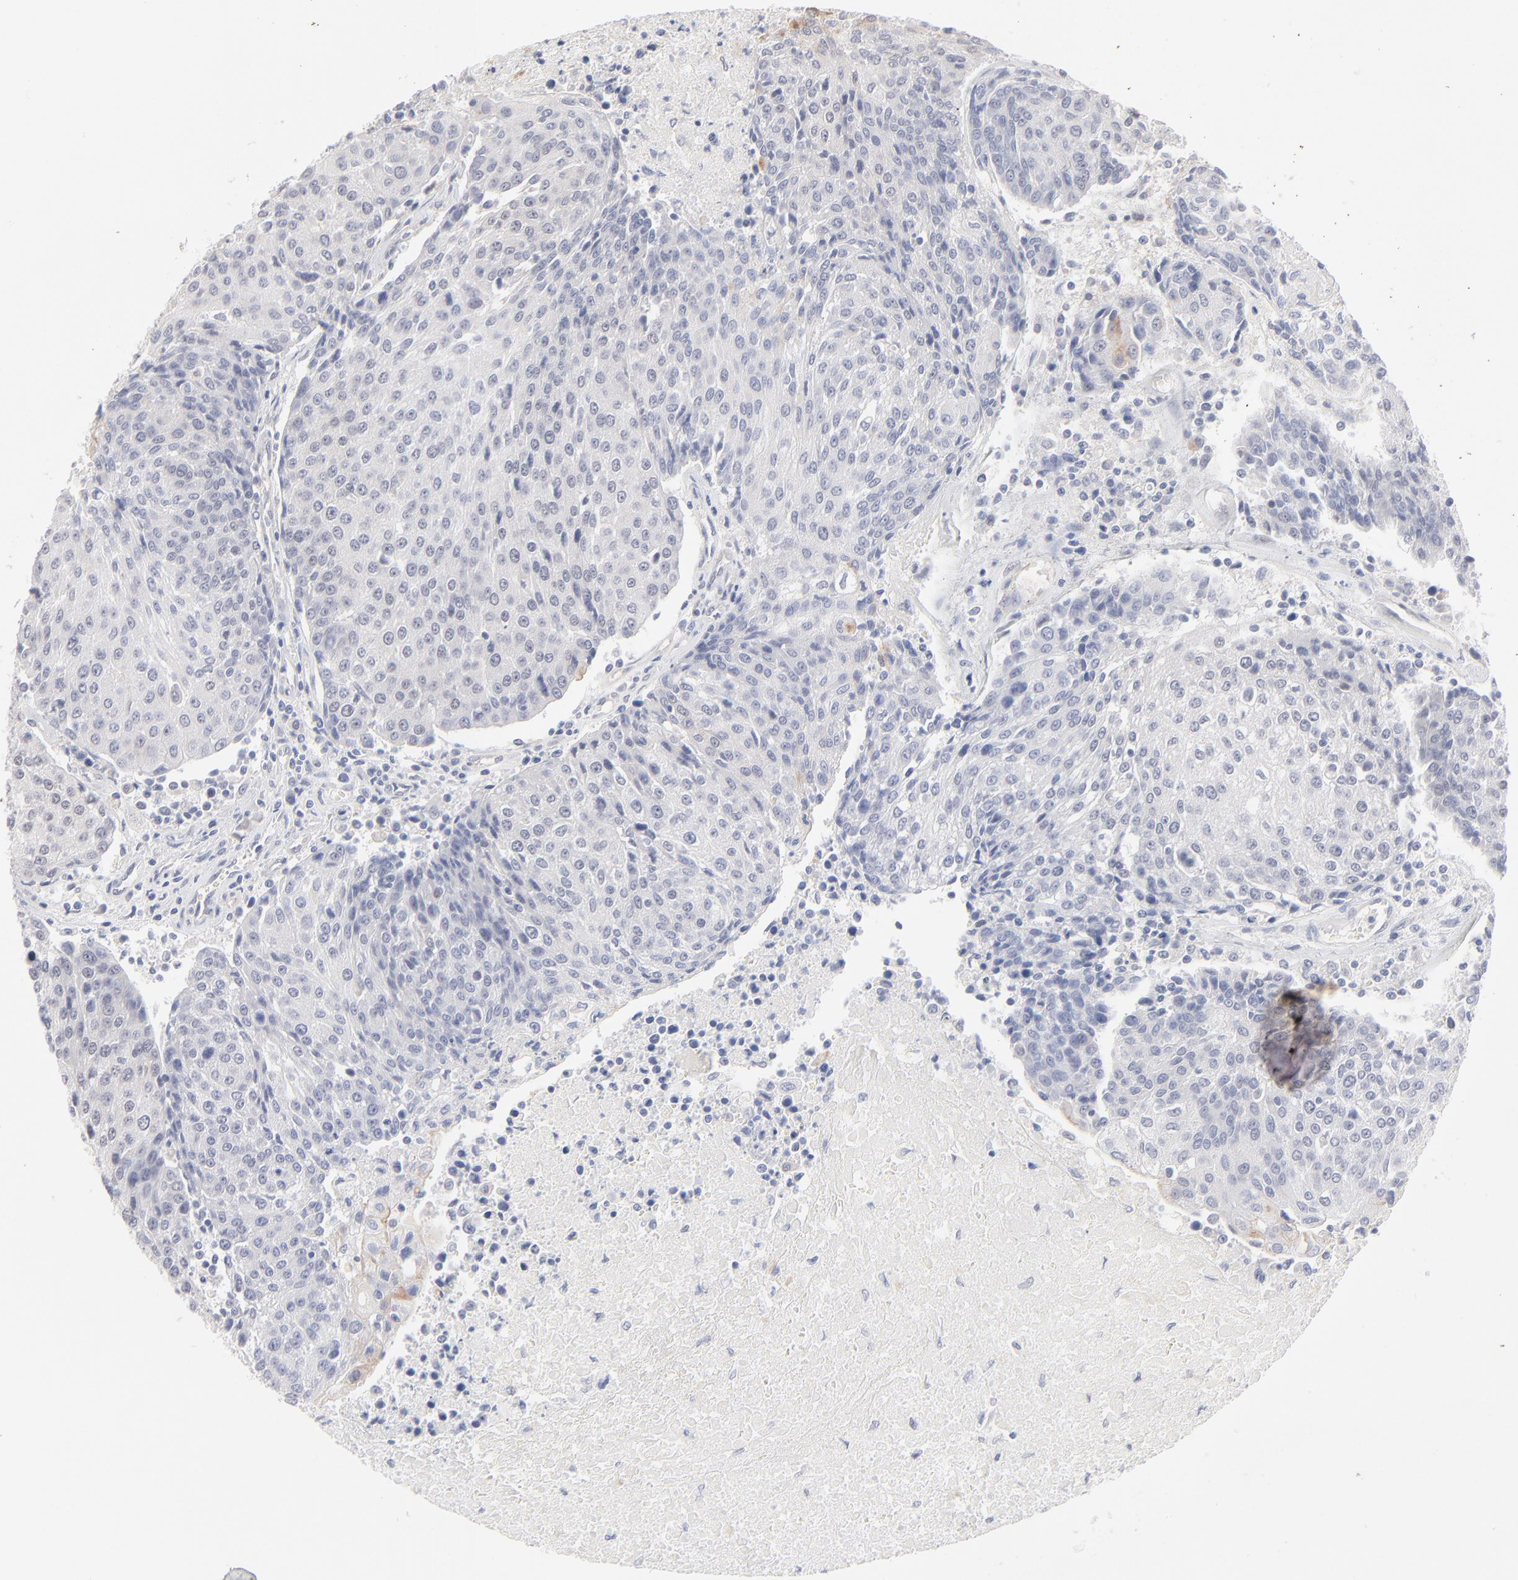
{"staining": {"intensity": "negative", "quantity": "none", "location": "none"}, "tissue": "urothelial cancer", "cell_type": "Tumor cells", "image_type": "cancer", "snomed": [{"axis": "morphology", "description": "Urothelial carcinoma, High grade"}, {"axis": "topography", "description": "Urinary bladder"}], "caption": "Tumor cells show no significant protein positivity in urothelial cancer.", "gene": "RBM3", "patient": {"sex": "female", "age": 85}}